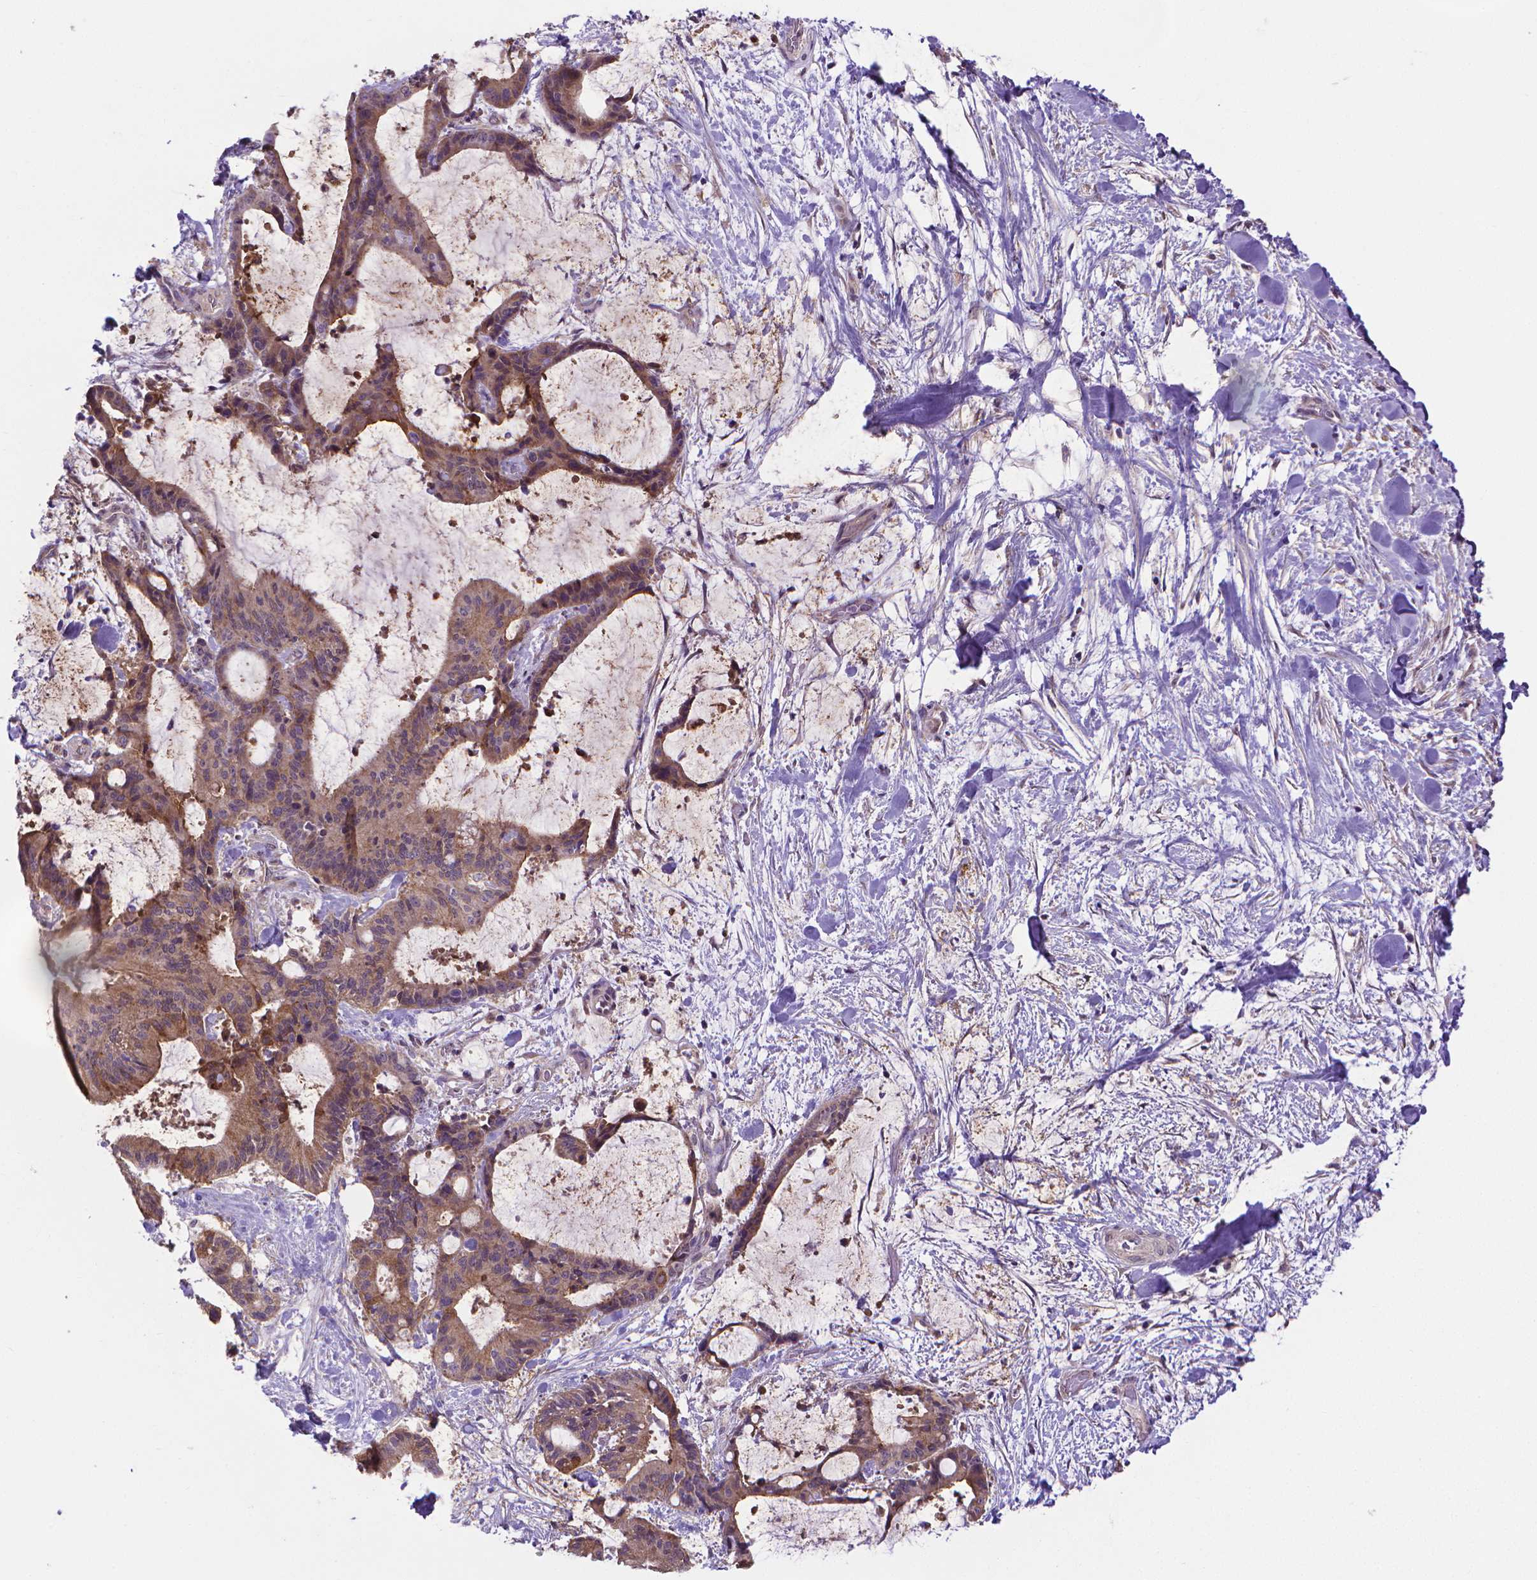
{"staining": {"intensity": "weak", "quantity": "25%-75%", "location": "cytoplasmic/membranous"}, "tissue": "liver cancer", "cell_type": "Tumor cells", "image_type": "cancer", "snomed": [{"axis": "morphology", "description": "Cholangiocarcinoma"}, {"axis": "topography", "description": "Liver"}], "caption": "The histopathology image demonstrates staining of liver cancer (cholangiocarcinoma), revealing weak cytoplasmic/membranous protein expression (brown color) within tumor cells.", "gene": "GPR63", "patient": {"sex": "female", "age": 73}}